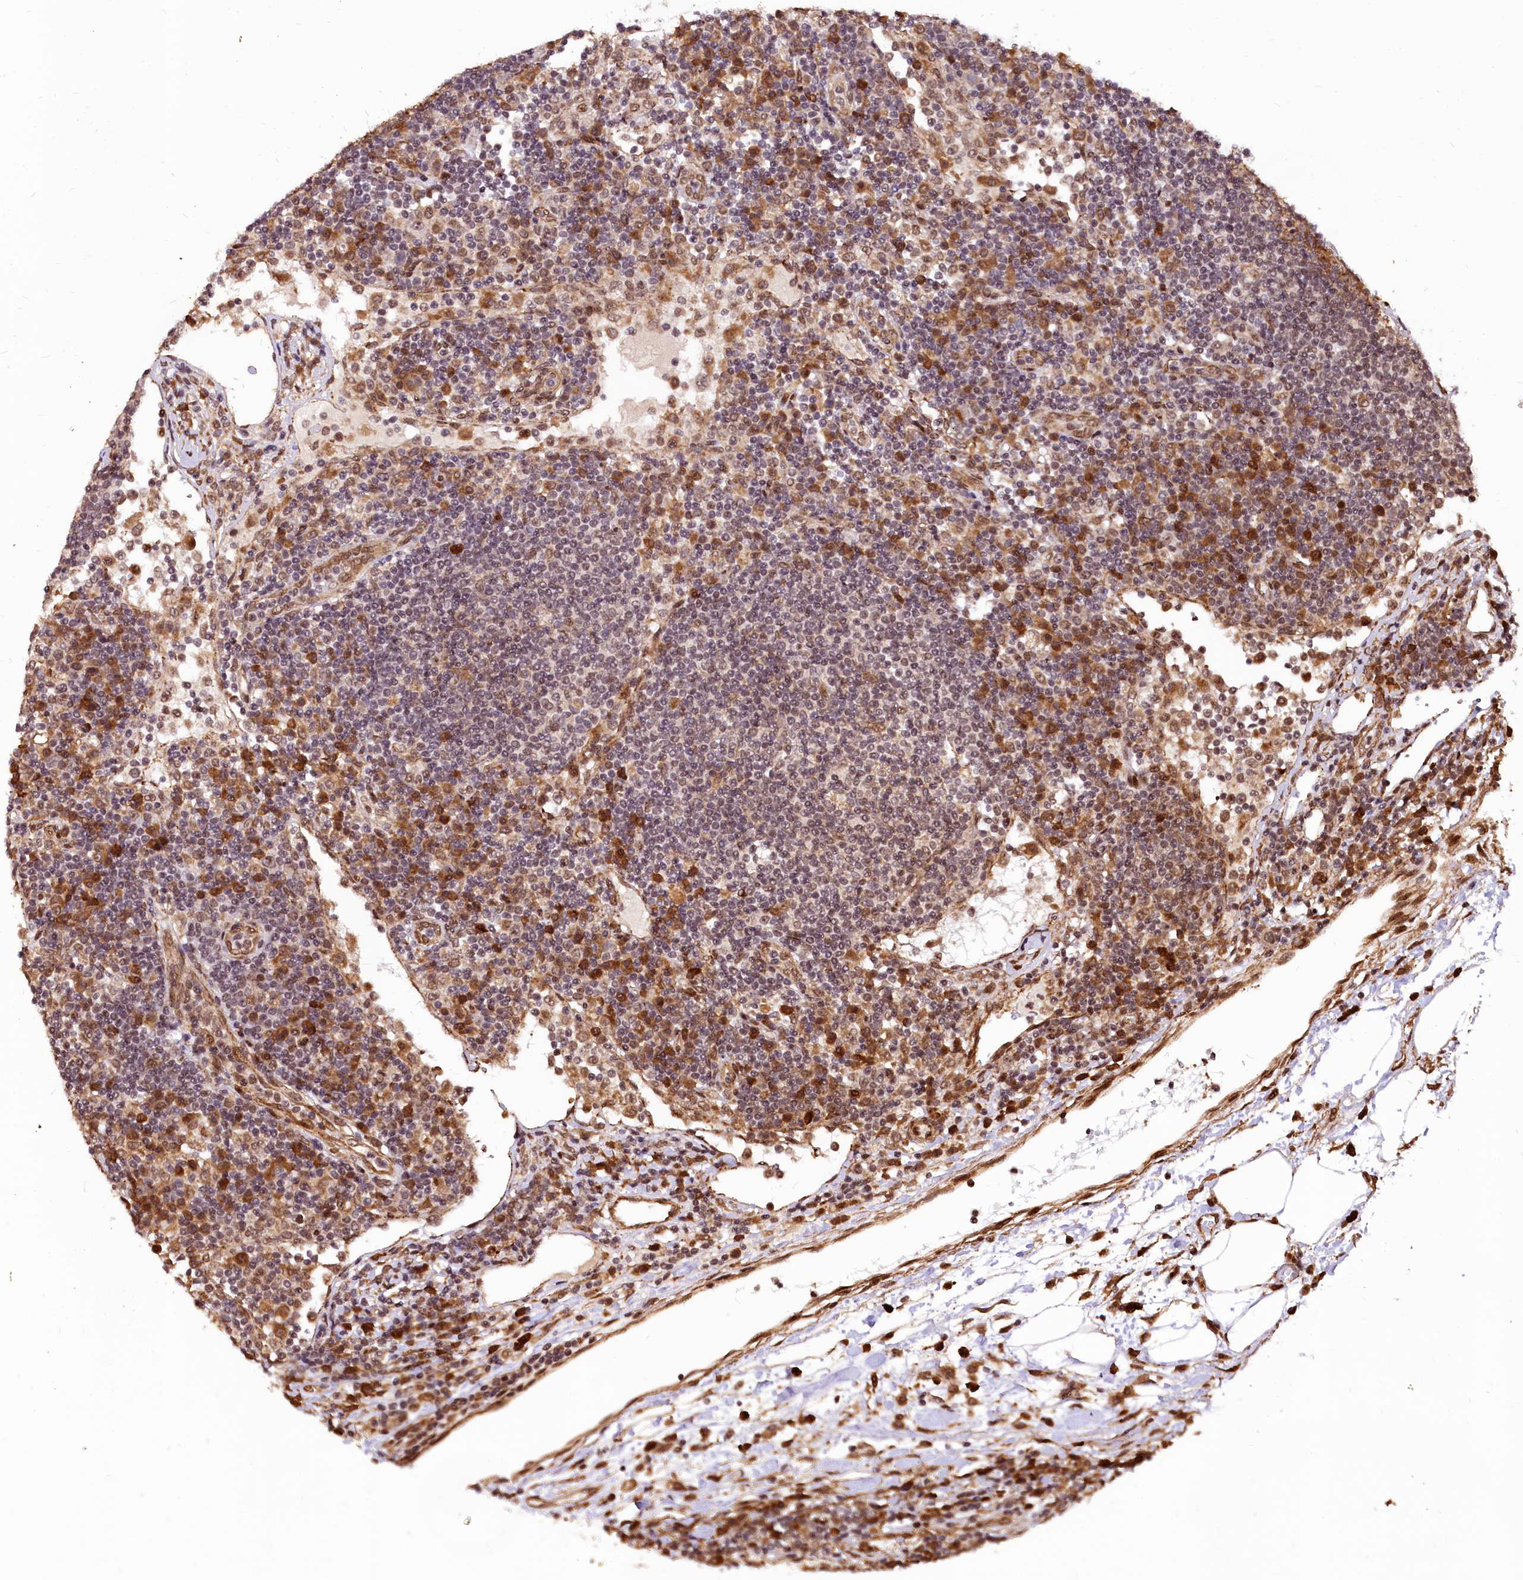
{"staining": {"intensity": "moderate", "quantity": "25%-75%", "location": "cytoplasmic/membranous"}, "tissue": "lymph node", "cell_type": "Germinal center cells", "image_type": "normal", "snomed": [{"axis": "morphology", "description": "Normal tissue, NOS"}, {"axis": "topography", "description": "Lymph node"}], "caption": "Immunohistochemistry (IHC) histopathology image of unremarkable lymph node: human lymph node stained using immunohistochemistry (IHC) reveals medium levels of moderate protein expression localized specifically in the cytoplasmic/membranous of germinal center cells, appearing as a cytoplasmic/membranous brown color.", "gene": "PDS5B", "patient": {"sex": "female", "age": 53}}